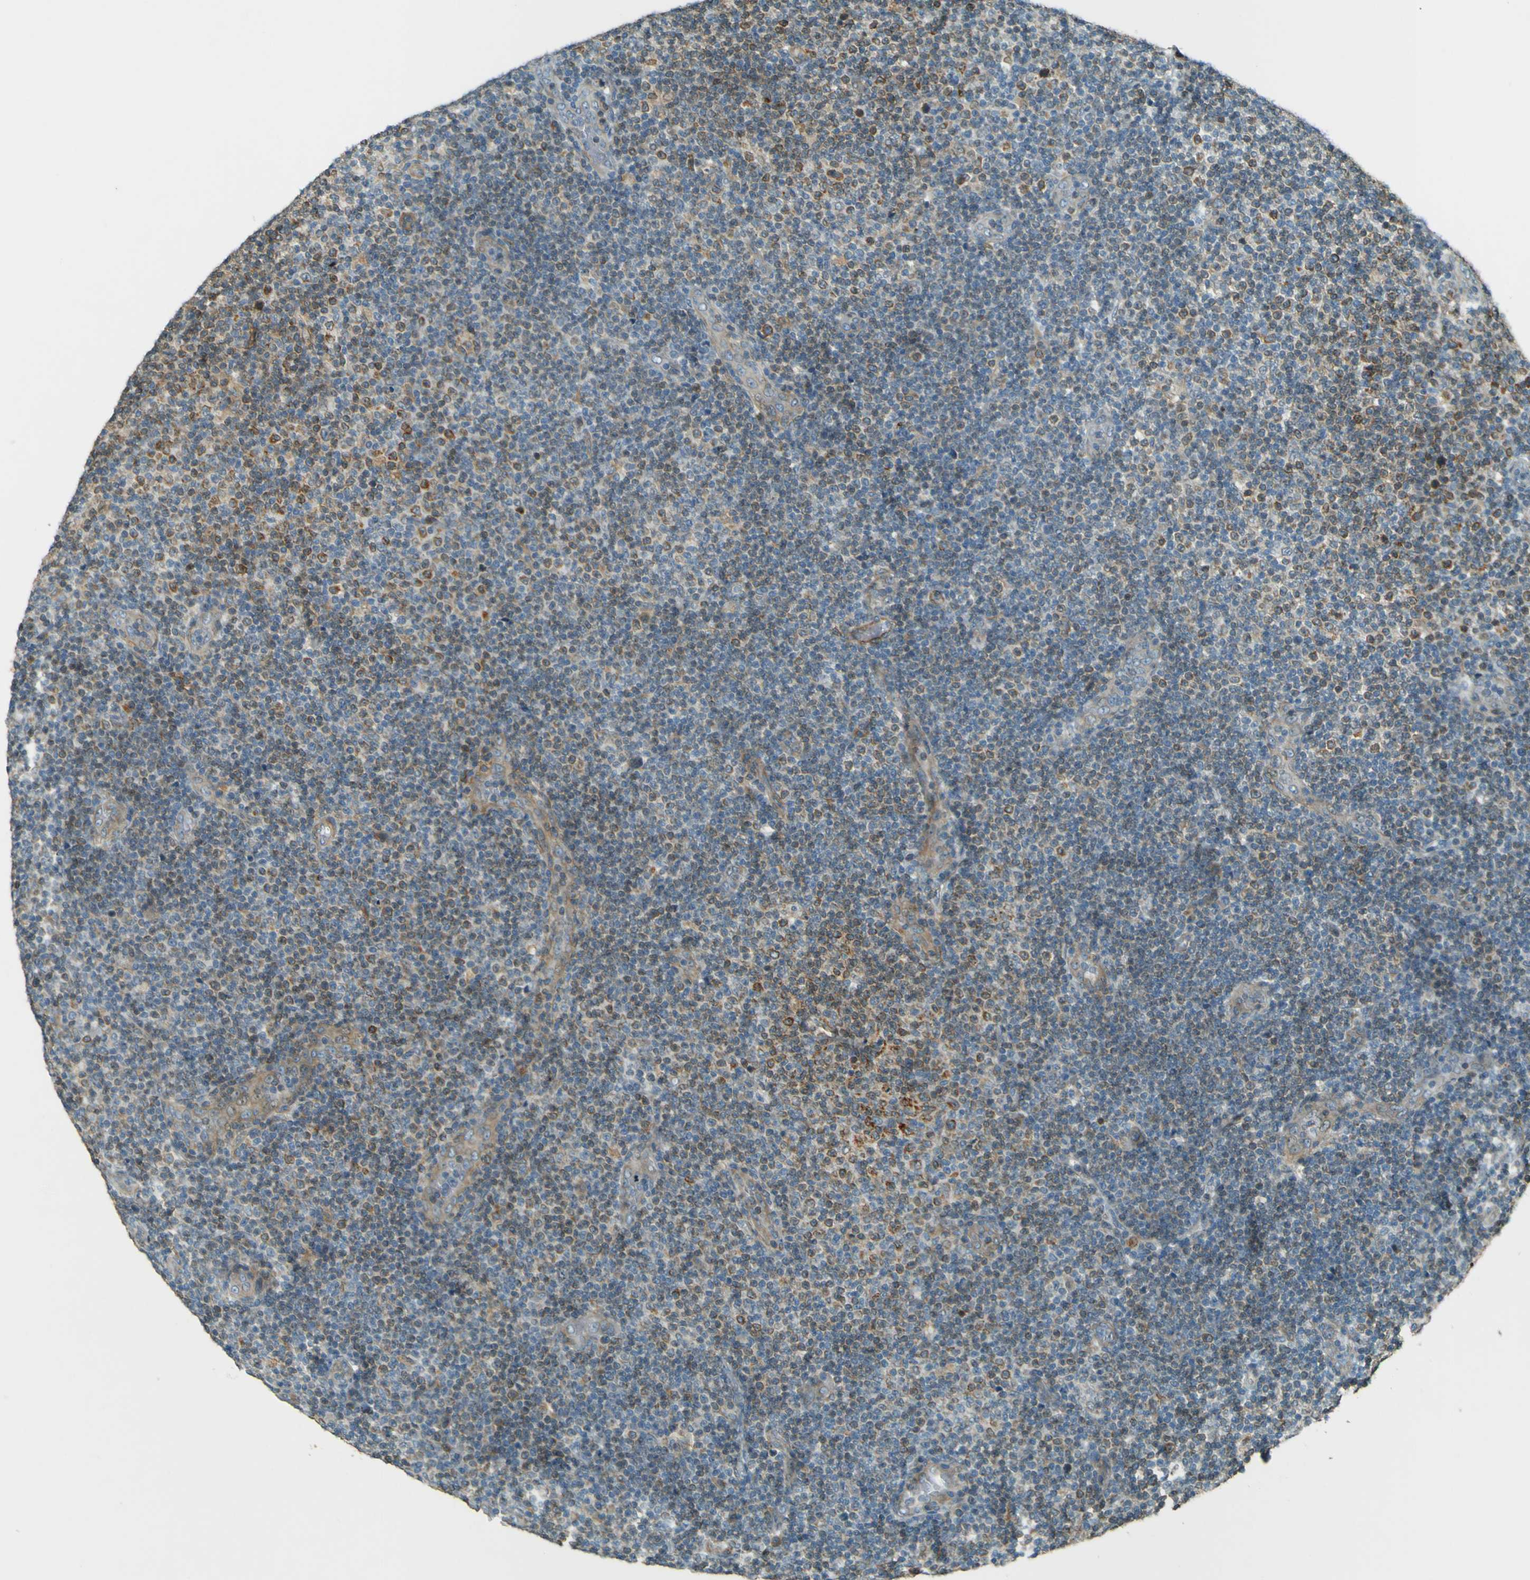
{"staining": {"intensity": "weak", "quantity": ">75%", "location": "cytoplasmic/membranous"}, "tissue": "lymphoma", "cell_type": "Tumor cells", "image_type": "cancer", "snomed": [{"axis": "morphology", "description": "Malignant lymphoma, non-Hodgkin's type, Low grade"}, {"axis": "topography", "description": "Lymph node"}], "caption": "This image exhibits low-grade malignant lymphoma, non-Hodgkin's type stained with immunohistochemistry (IHC) to label a protein in brown. The cytoplasmic/membranous of tumor cells show weak positivity for the protein. Nuclei are counter-stained blue.", "gene": "LPCAT1", "patient": {"sex": "male", "age": 83}}